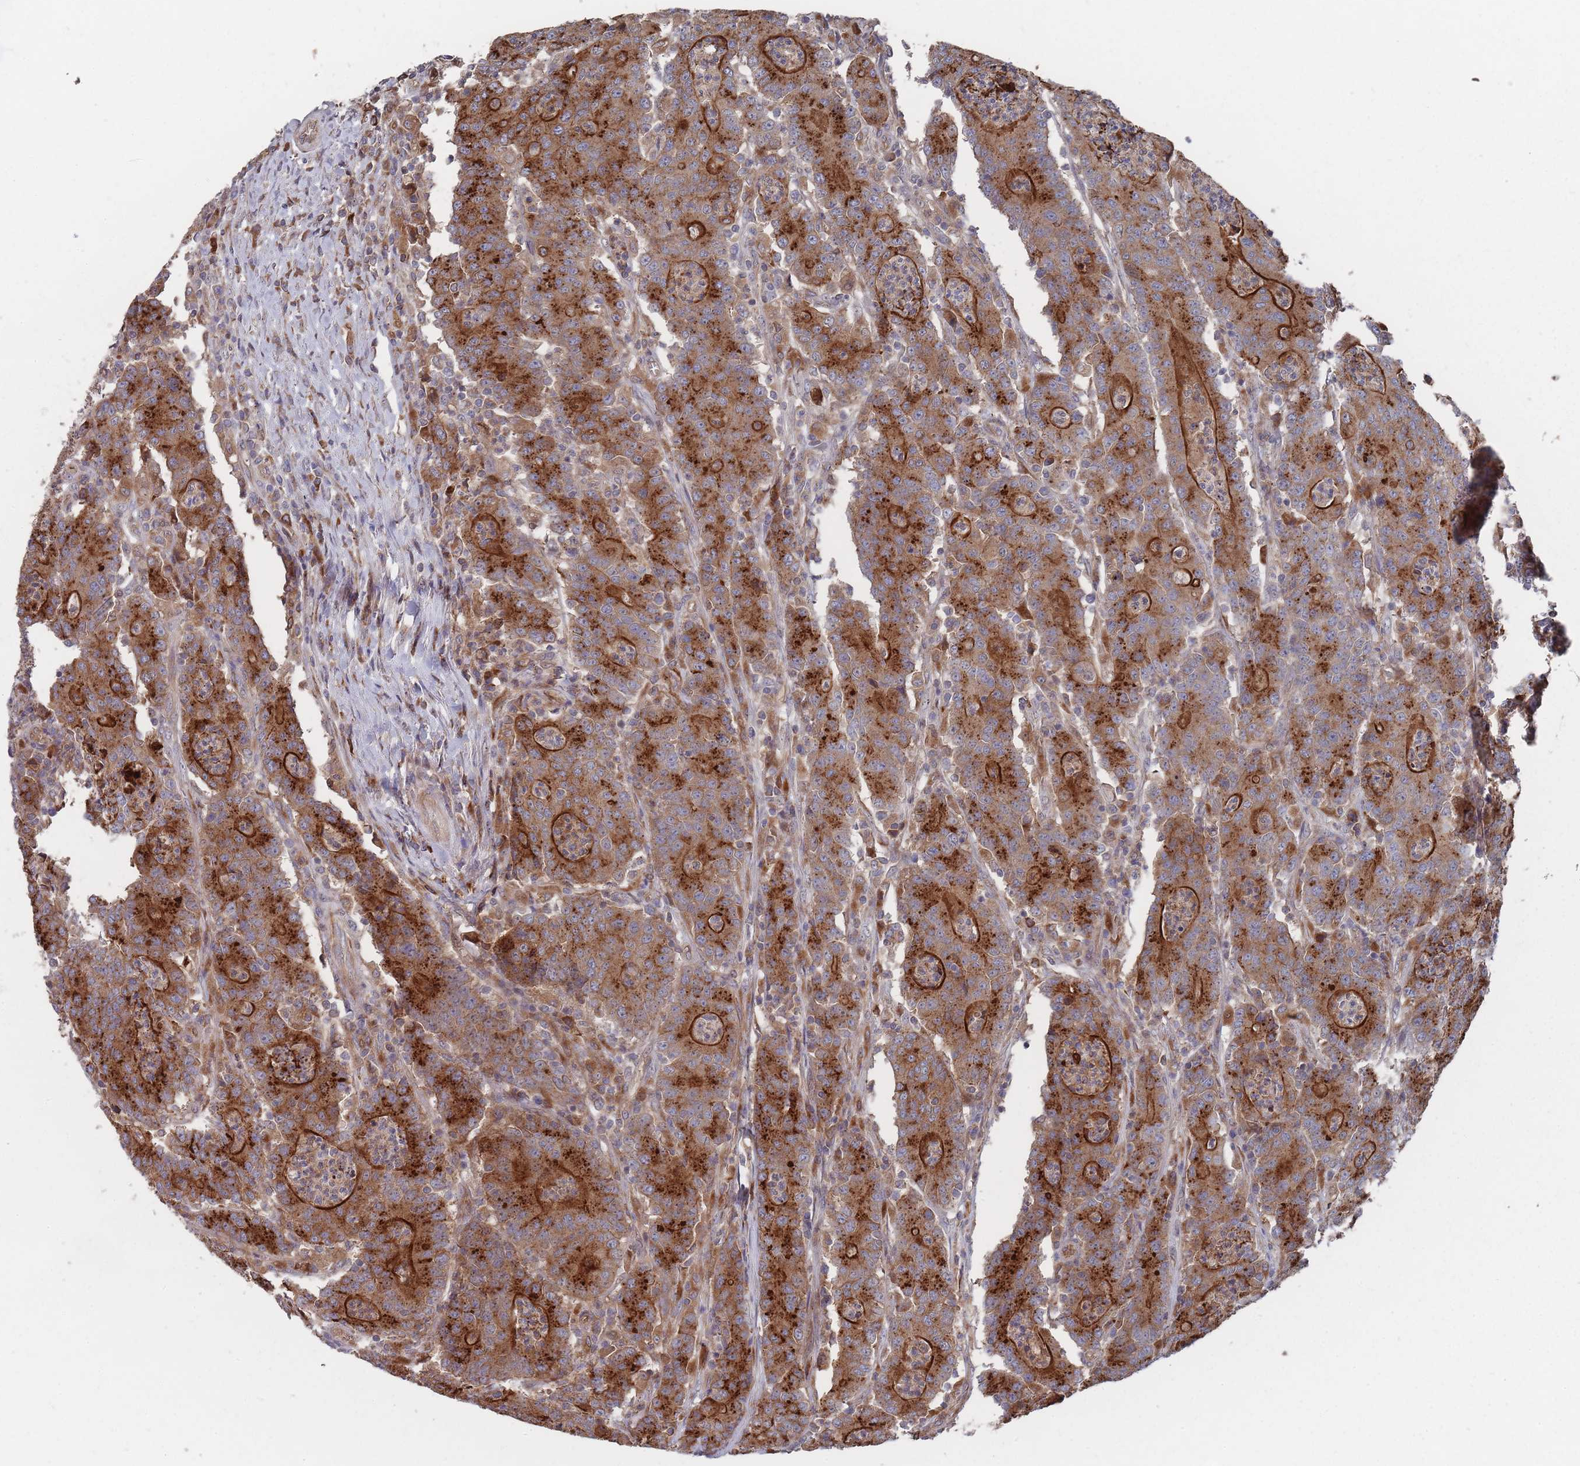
{"staining": {"intensity": "strong", "quantity": ">75%", "location": "cytoplasmic/membranous"}, "tissue": "colorectal cancer", "cell_type": "Tumor cells", "image_type": "cancer", "snomed": [{"axis": "morphology", "description": "Adenocarcinoma, NOS"}, {"axis": "topography", "description": "Colon"}], "caption": "IHC (DAB) staining of adenocarcinoma (colorectal) demonstrates strong cytoplasmic/membranous protein positivity in about >75% of tumor cells. (Brightfield microscopy of DAB IHC at high magnification).", "gene": "THSD7B", "patient": {"sex": "male", "age": 83}}